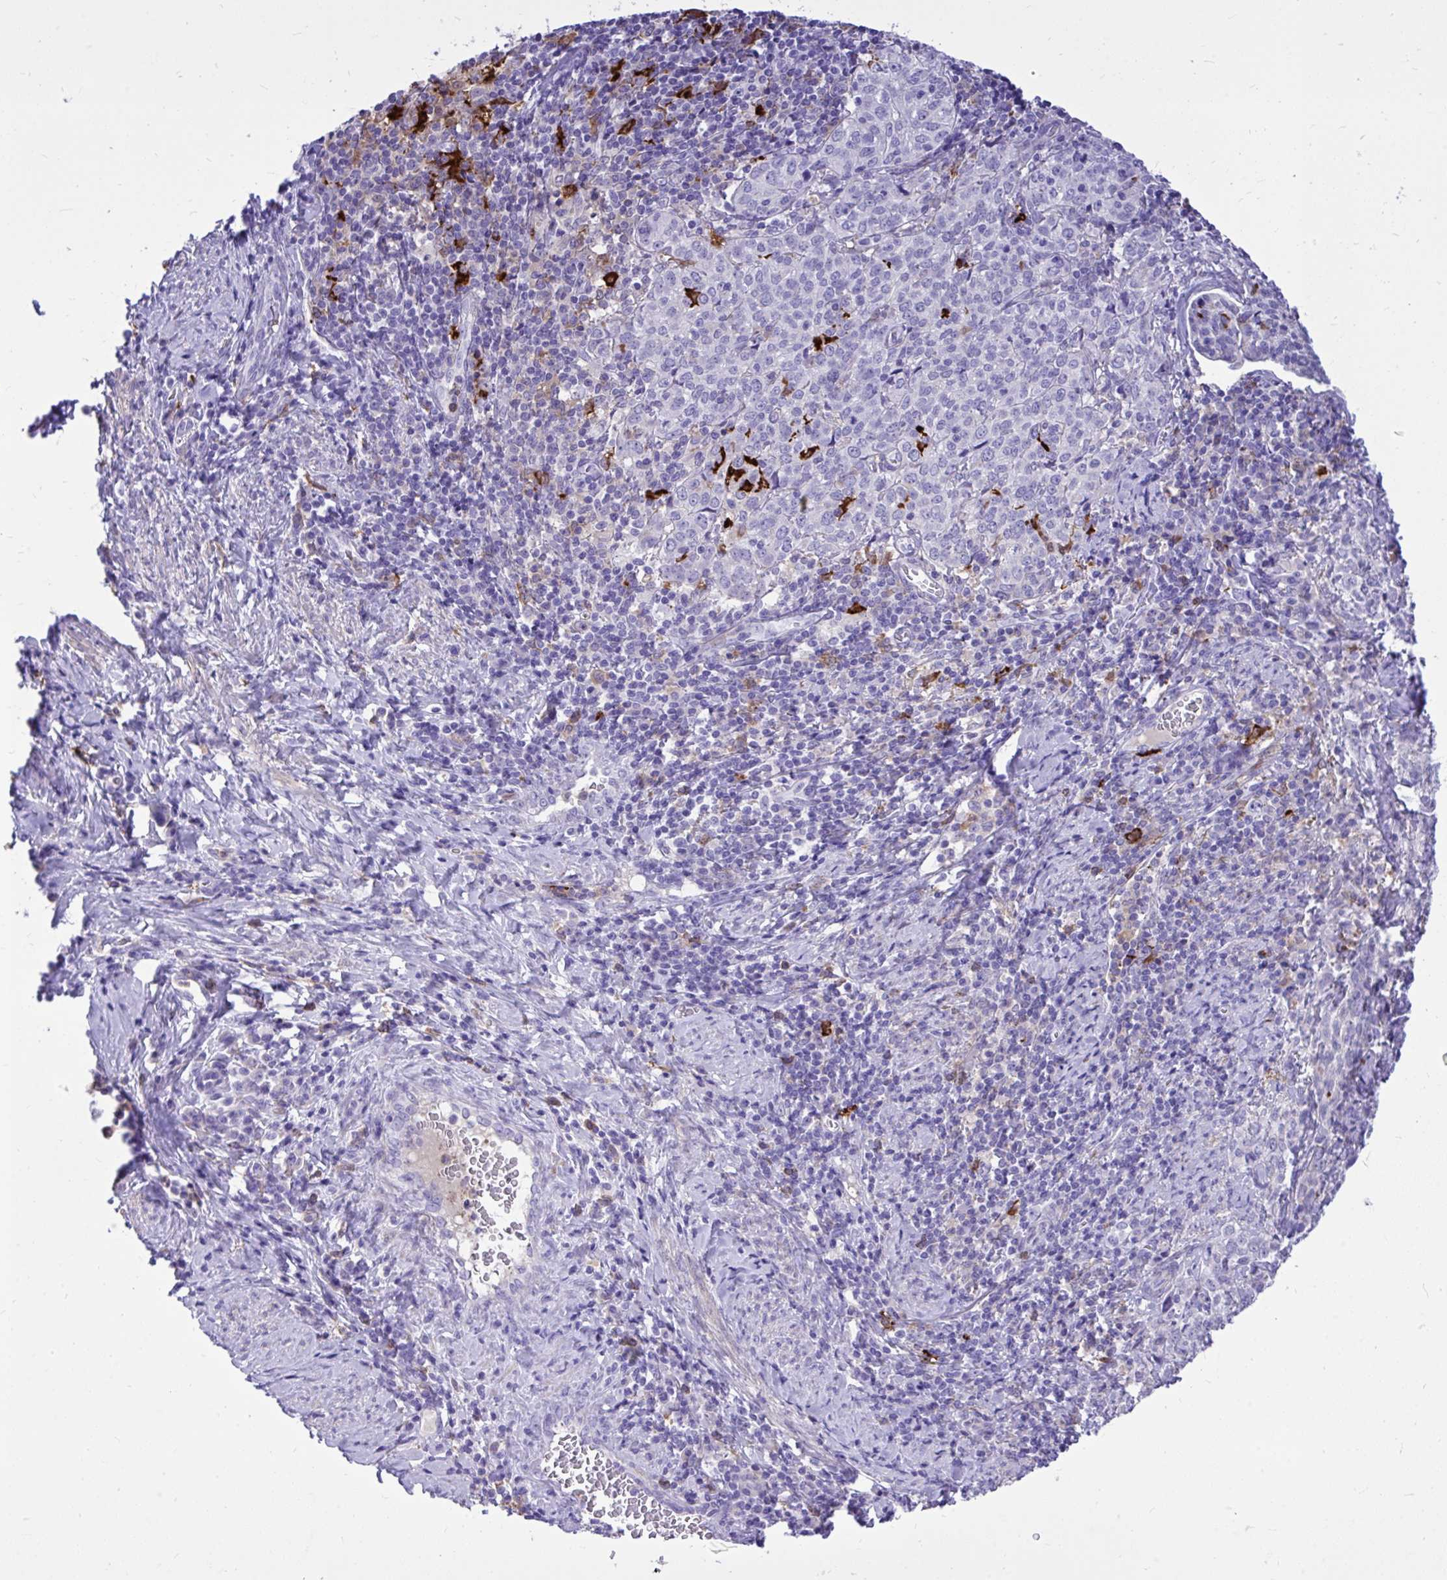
{"staining": {"intensity": "negative", "quantity": "none", "location": "none"}, "tissue": "cervical cancer", "cell_type": "Tumor cells", "image_type": "cancer", "snomed": [{"axis": "morphology", "description": "Normal tissue, NOS"}, {"axis": "morphology", "description": "Squamous cell carcinoma, NOS"}, {"axis": "topography", "description": "Vagina"}, {"axis": "topography", "description": "Cervix"}], "caption": "Human cervical squamous cell carcinoma stained for a protein using immunohistochemistry (IHC) shows no positivity in tumor cells.", "gene": "TLR7", "patient": {"sex": "female", "age": 45}}